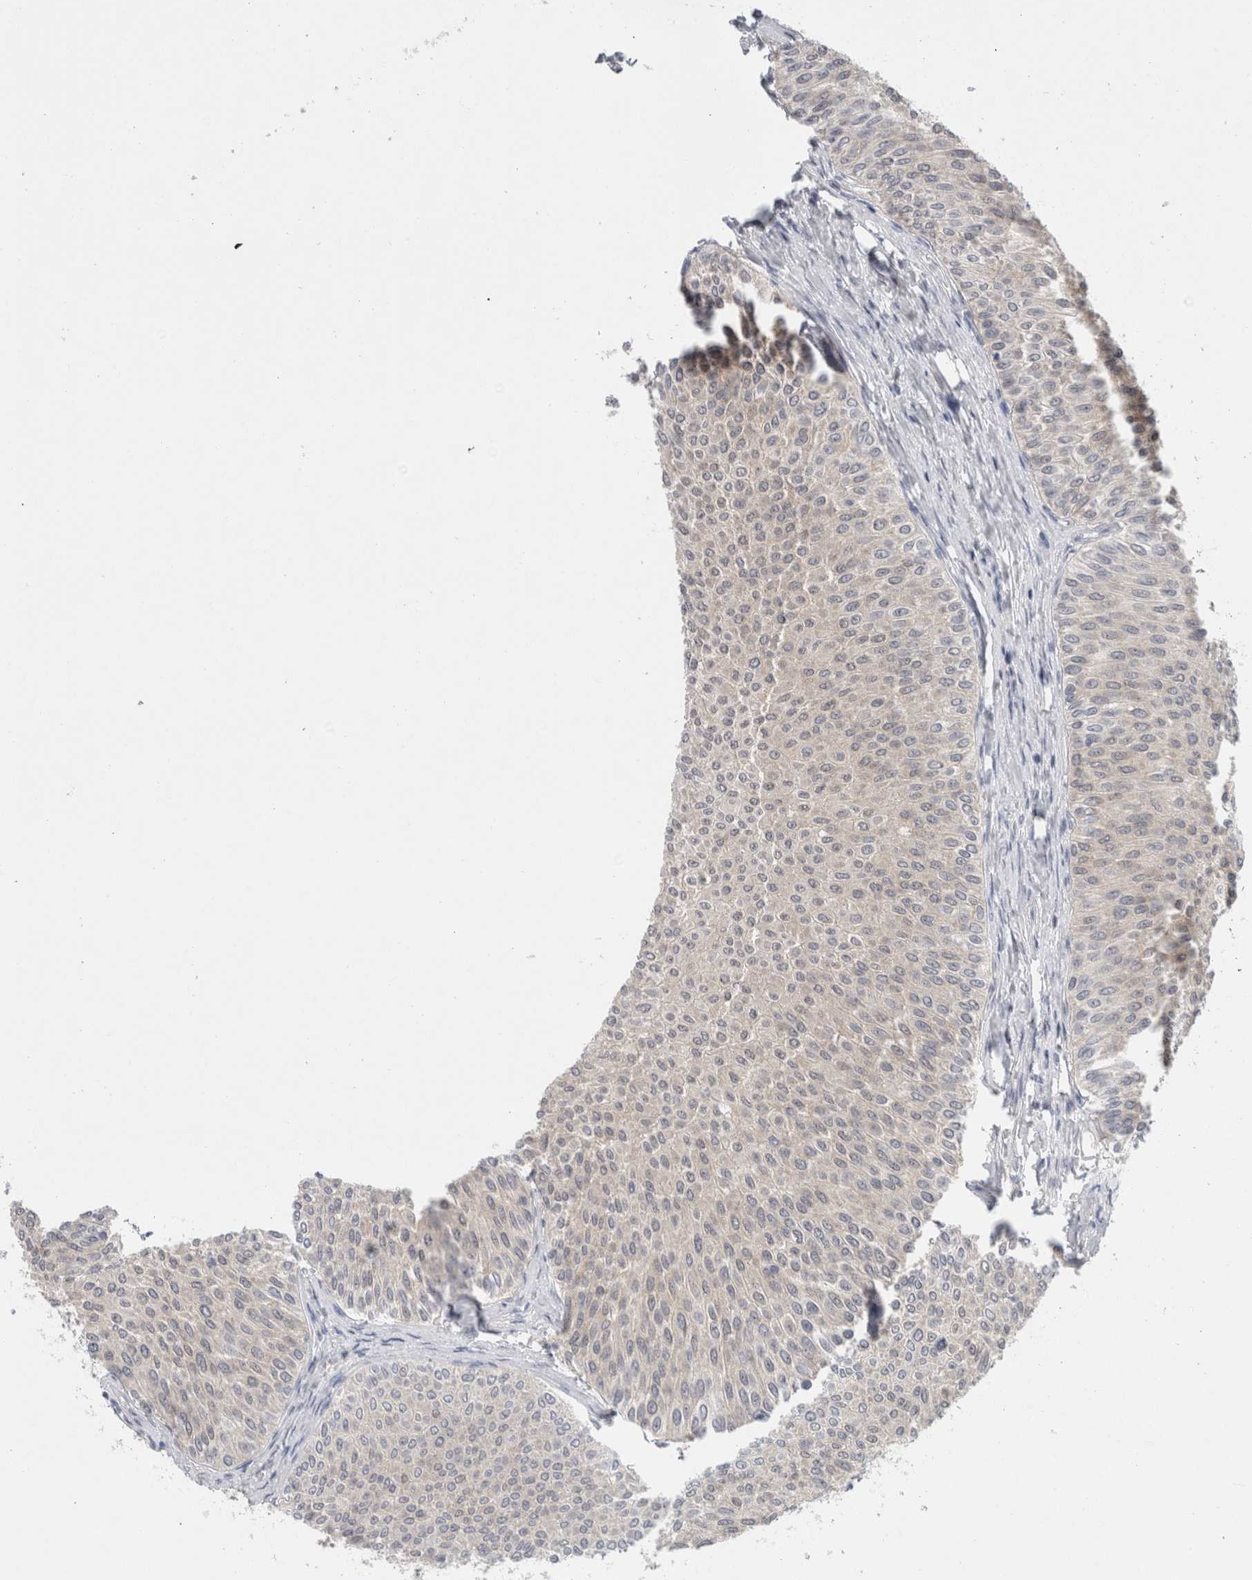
{"staining": {"intensity": "negative", "quantity": "none", "location": "none"}, "tissue": "urothelial cancer", "cell_type": "Tumor cells", "image_type": "cancer", "snomed": [{"axis": "morphology", "description": "Urothelial carcinoma, Low grade"}, {"axis": "topography", "description": "Urinary bladder"}], "caption": "The micrograph exhibits no significant expression in tumor cells of urothelial cancer.", "gene": "CASP6", "patient": {"sex": "male", "age": 78}}